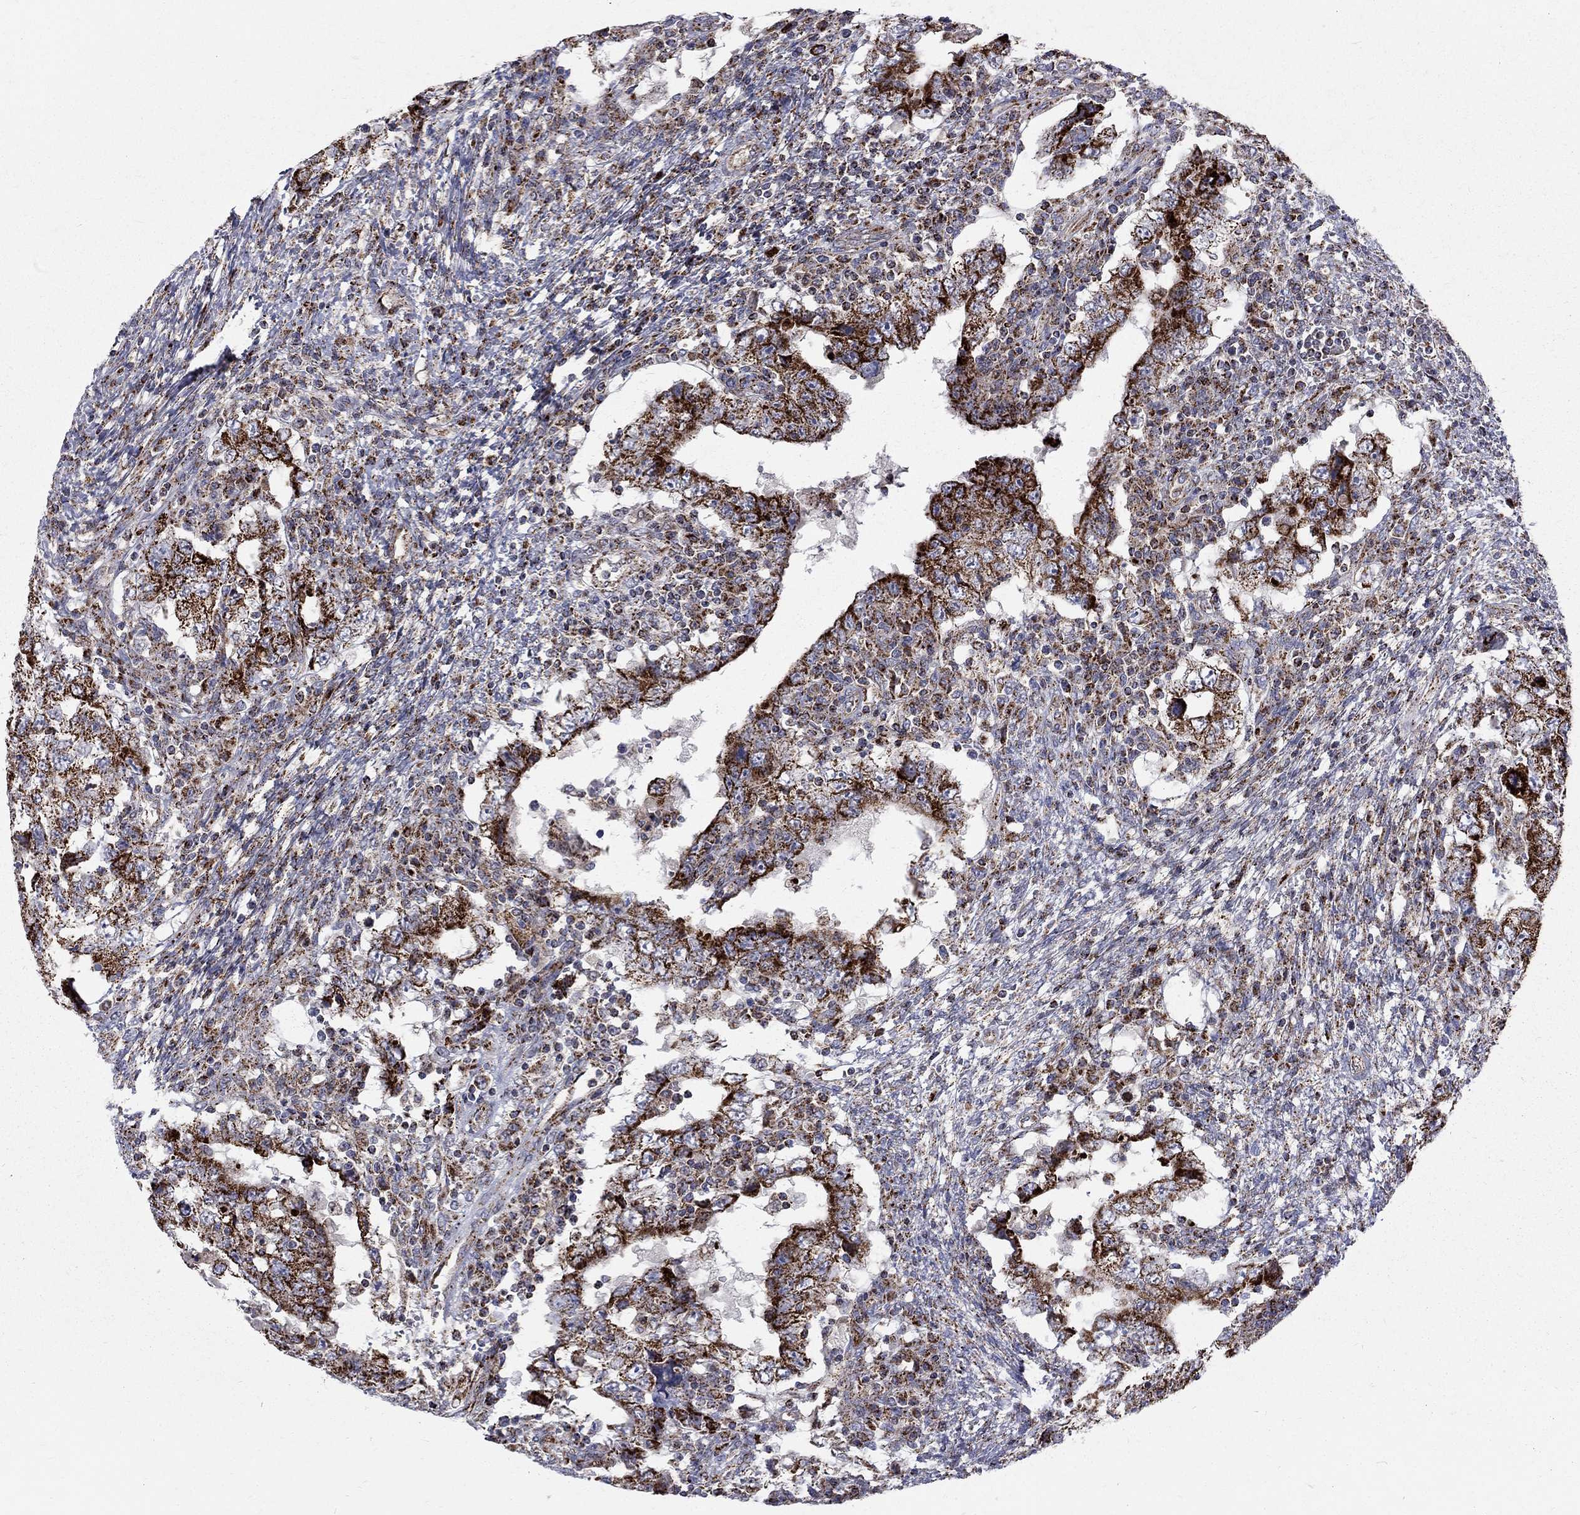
{"staining": {"intensity": "strong", "quantity": ">75%", "location": "cytoplasmic/membranous"}, "tissue": "testis cancer", "cell_type": "Tumor cells", "image_type": "cancer", "snomed": [{"axis": "morphology", "description": "Carcinoma, Embryonal, NOS"}, {"axis": "topography", "description": "Testis"}], "caption": "IHC histopathology image of testis cancer (embryonal carcinoma) stained for a protein (brown), which displays high levels of strong cytoplasmic/membranous positivity in approximately >75% of tumor cells.", "gene": "ALDH1B1", "patient": {"sex": "male", "age": 26}}